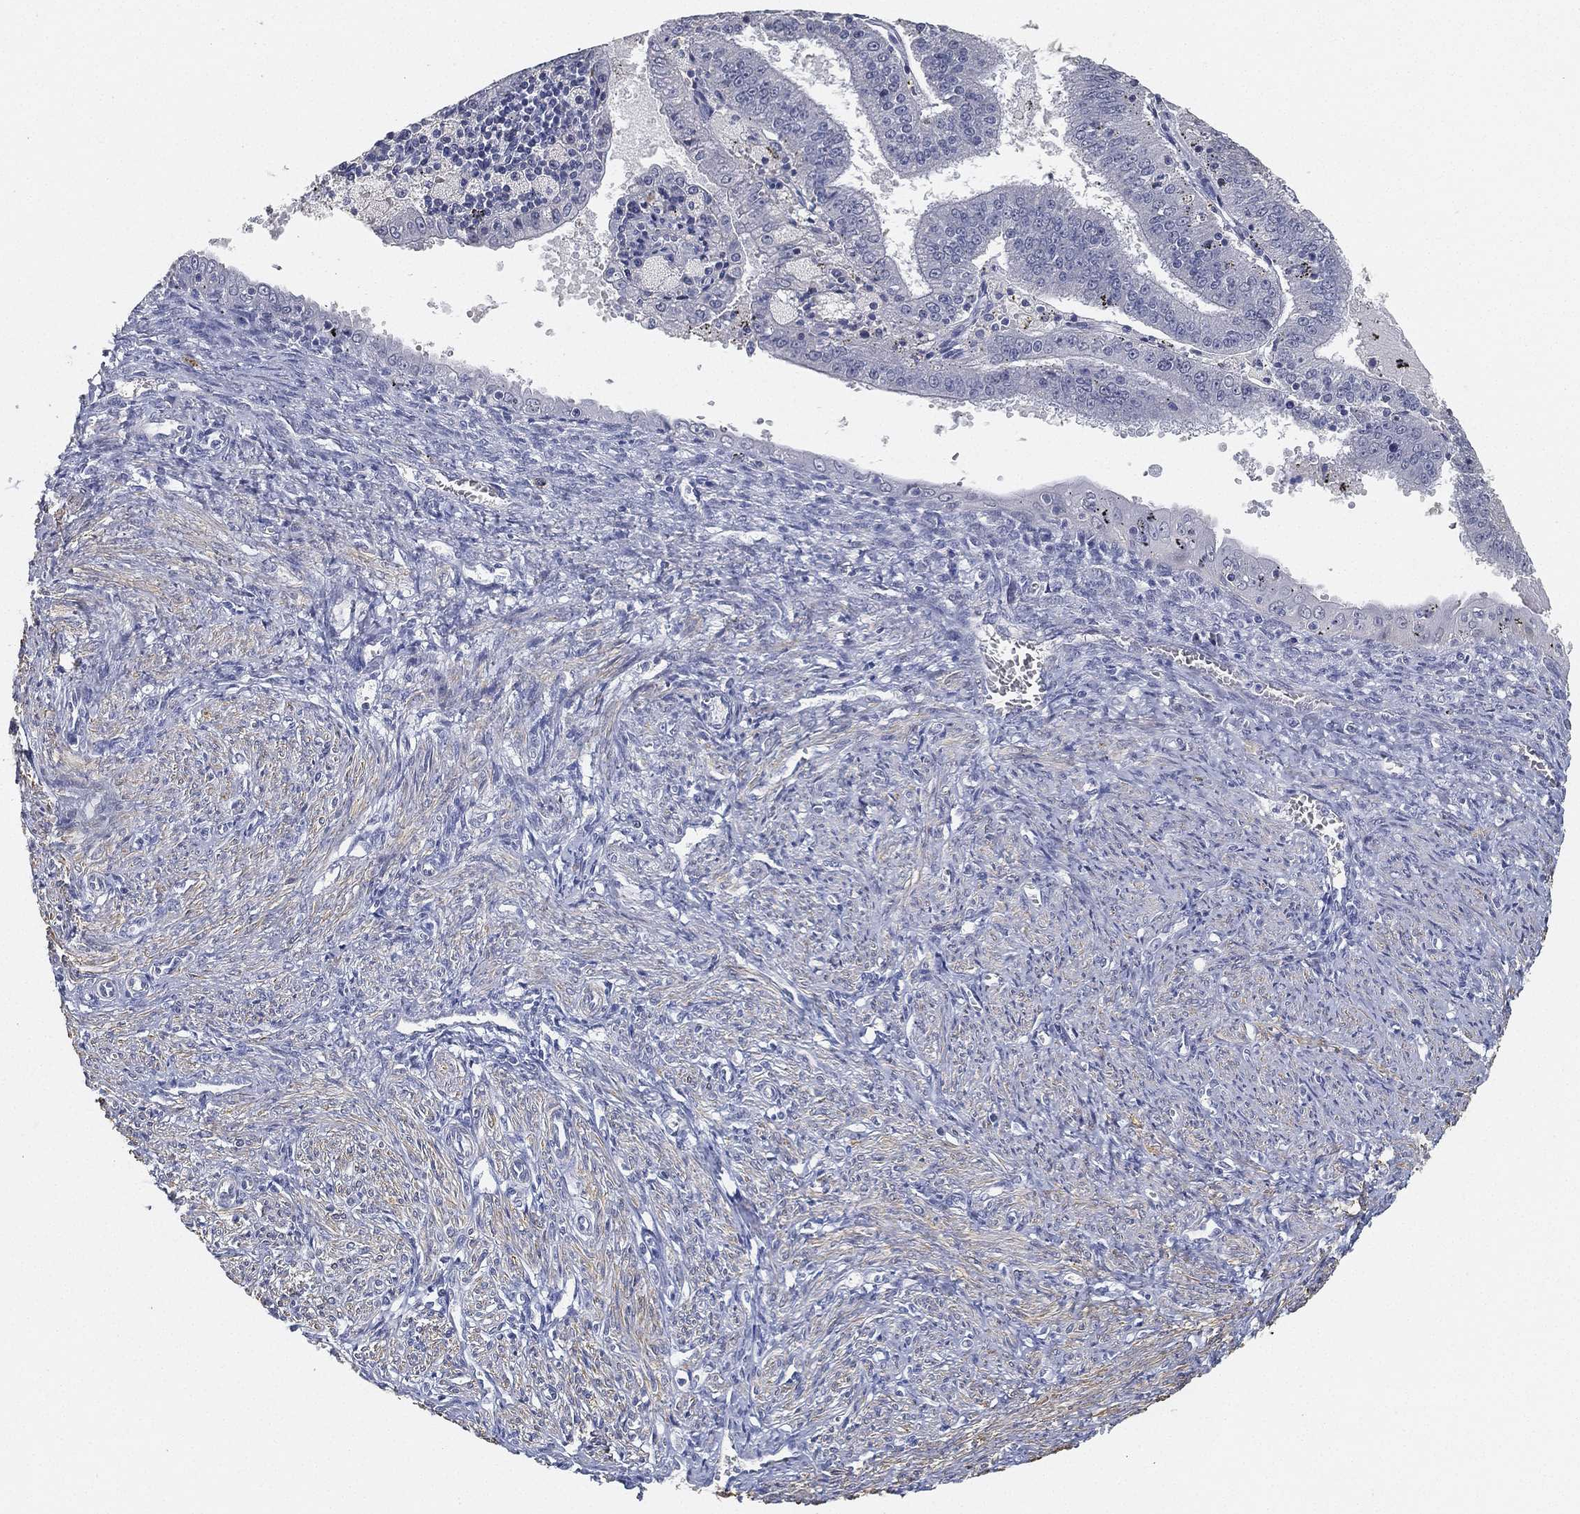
{"staining": {"intensity": "negative", "quantity": "none", "location": "none"}, "tissue": "endometrial cancer", "cell_type": "Tumor cells", "image_type": "cancer", "snomed": [{"axis": "morphology", "description": "Adenocarcinoma, NOS"}, {"axis": "topography", "description": "Endometrium"}], "caption": "There is no significant staining in tumor cells of endometrial cancer.", "gene": "GPR61", "patient": {"sex": "female", "age": 66}}